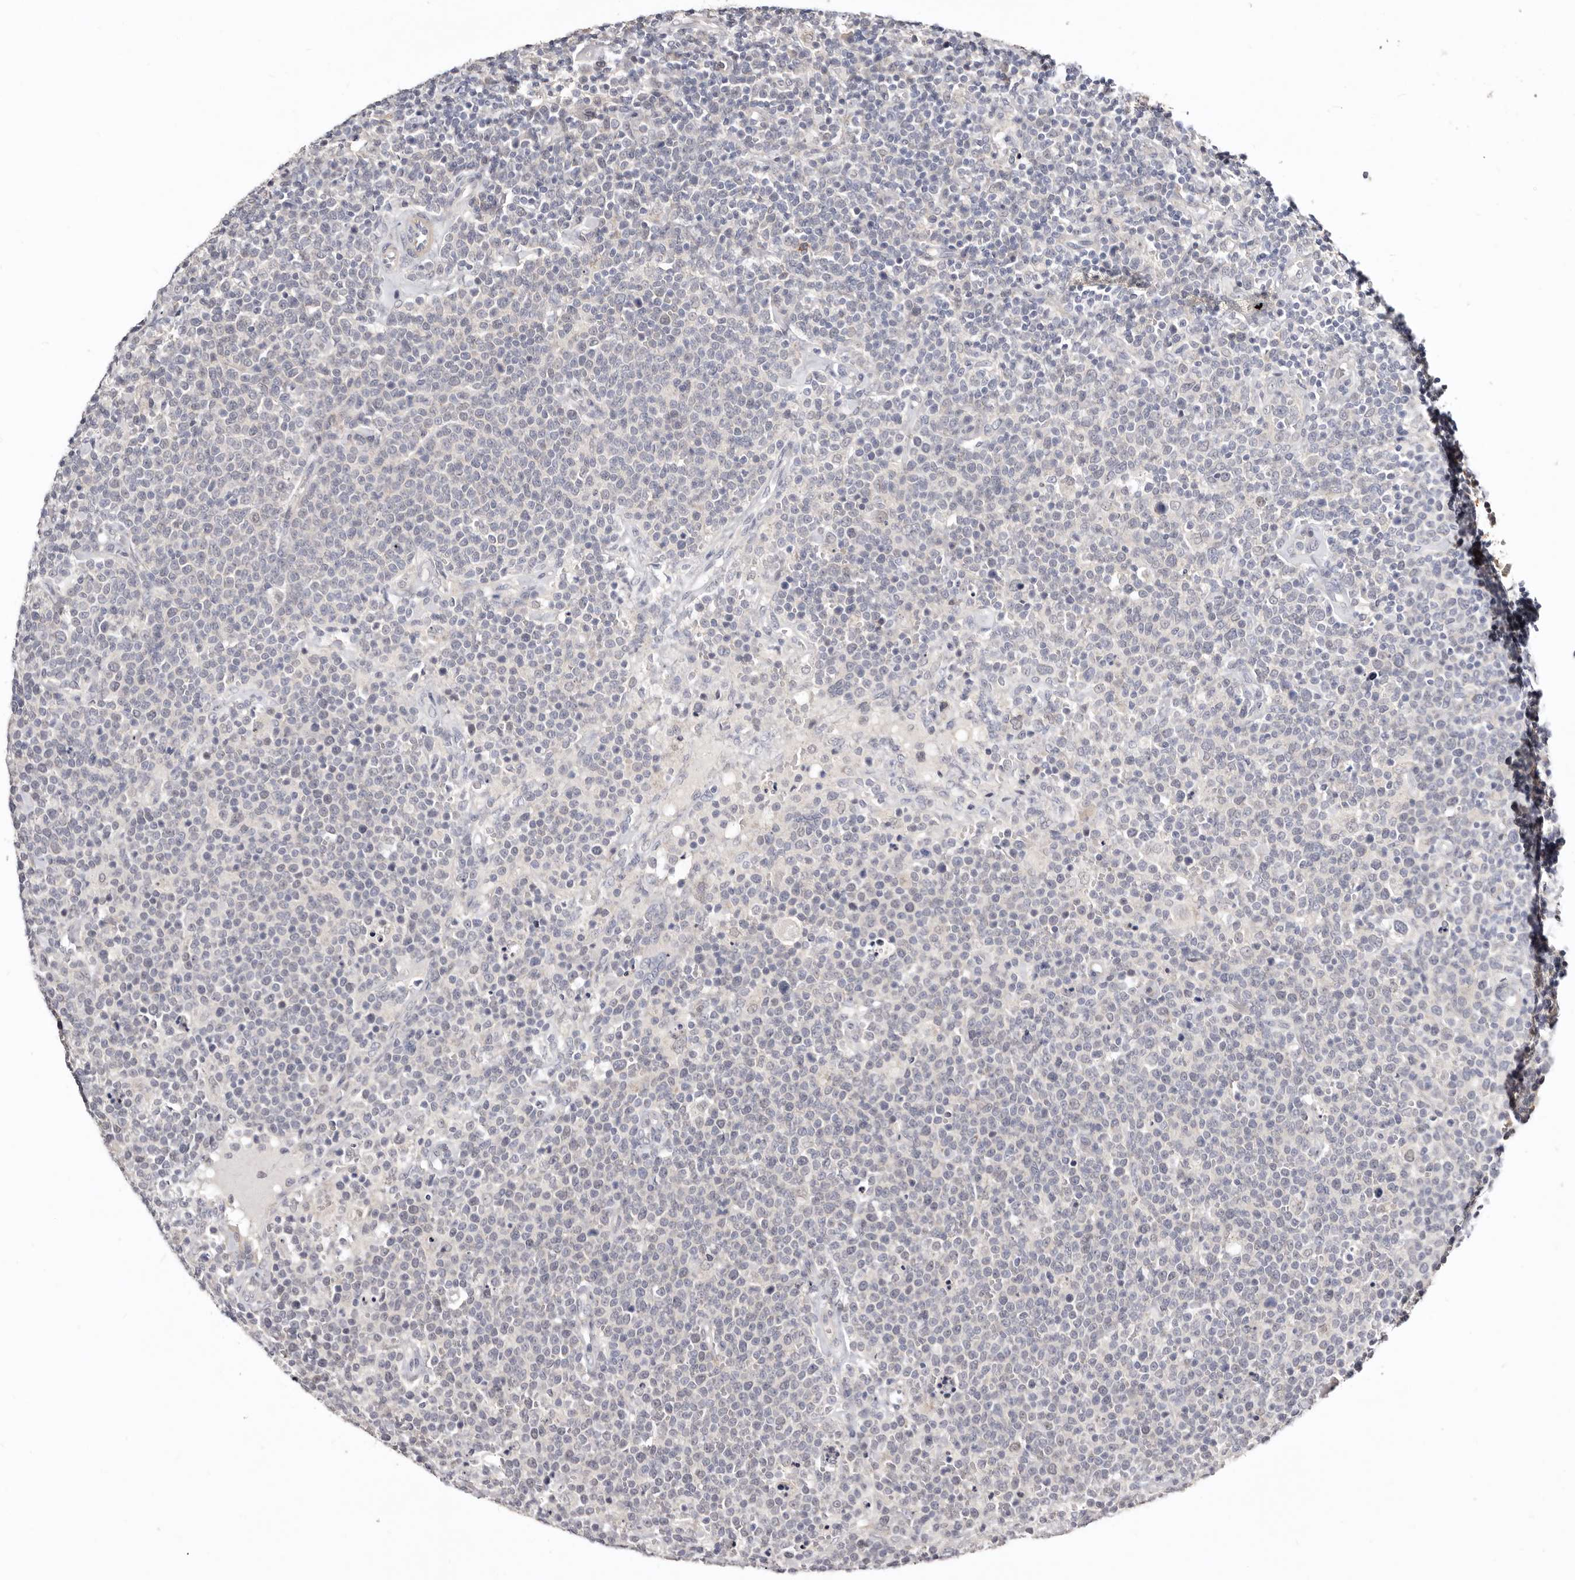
{"staining": {"intensity": "negative", "quantity": "none", "location": "none"}, "tissue": "lymphoma", "cell_type": "Tumor cells", "image_type": "cancer", "snomed": [{"axis": "morphology", "description": "Malignant lymphoma, non-Hodgkin's type, High grade"}, {"axis": "topography", "description": "Lymph node"}], "caption": "Micrograph shows no protein positivity in tumor cells of lymphoma tissue. The staining is performed using DAB brown chromogen with nuclei counter-stained in using hematoxylin.", "gene": "KLHL4", "patient": {"sex": "male", "age": 61}}